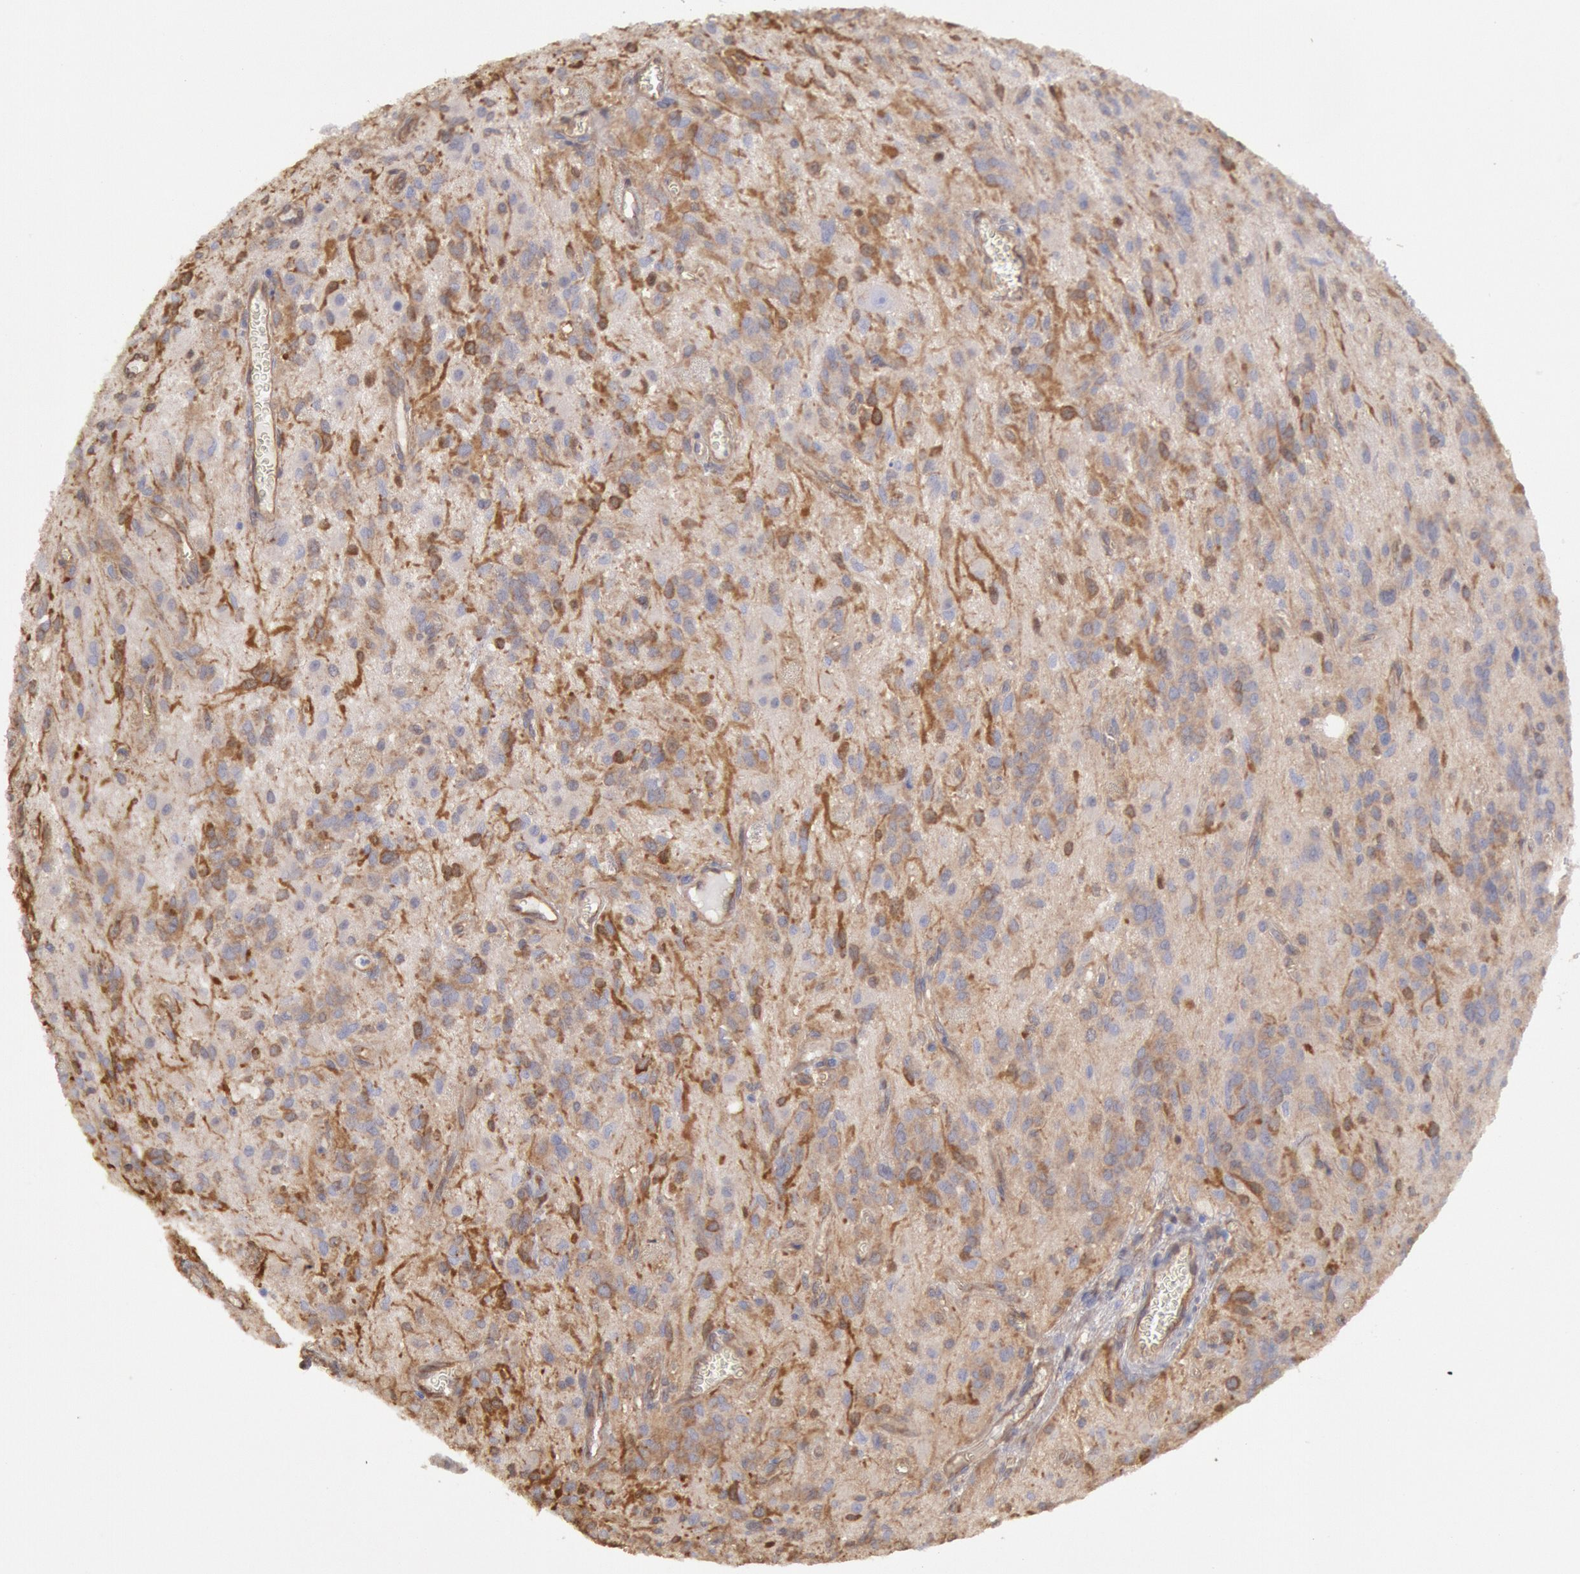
{"staining": {"intensity": "moderate", "quantity": "<25%", "location": "cytoplasmic/membranous"}, "tissue": "glioma", "cell_type": "Tumor cells", "image_type": "cancer", "snomed": [{"axis": "morphology", "description": "Glioma, malignant, Low grade"}, {"axis": "topography", "description": "Brain"}], "caption": "A high-resolution image shows IHC staining of malignant low-grade glioma, which shows moderate cytoplasmic/membranous positivity in approximately <25% of tumor cells.", "gene": "CCDC50", "patient": {"sex": "female", "age": 15}}